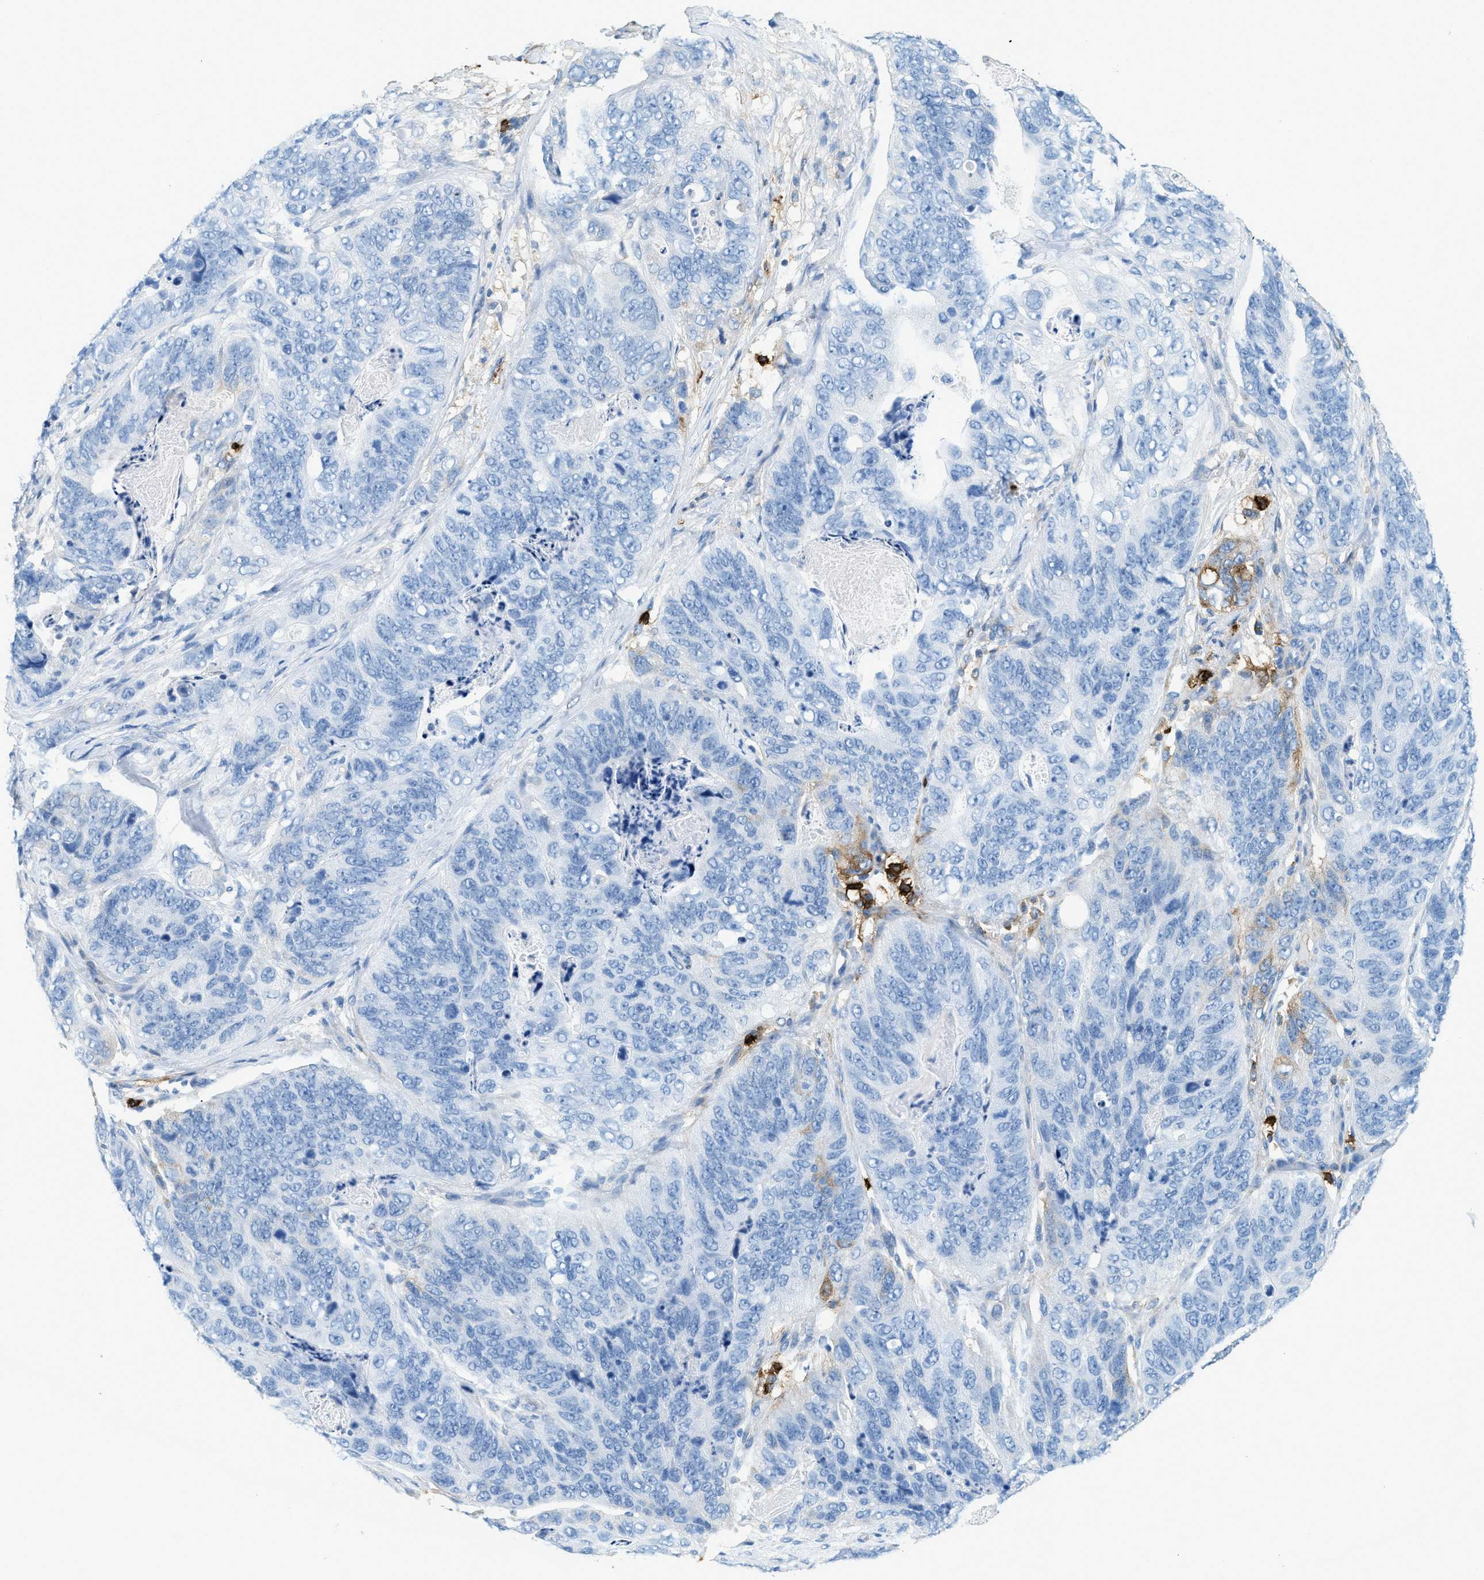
{"staining": {"intensity": "negative", "quantity": "none", "location": "none"}, "tissue": "stomach cancer", "cell_type": "Tumor cells", "image_type": "cancer", "snomed": [{"axis": "morphology", "description": "Adenocarcinoma, NOS"}, {"axis": "topography", "description": "Stomach"}], "caption": "A histopathology image of adenocarcinoma (stomach) stained for a protein reveals no brown staining in tumor cells.", "gene": "TPSAB1", "patient": {"sex": "female", "age": 89}}